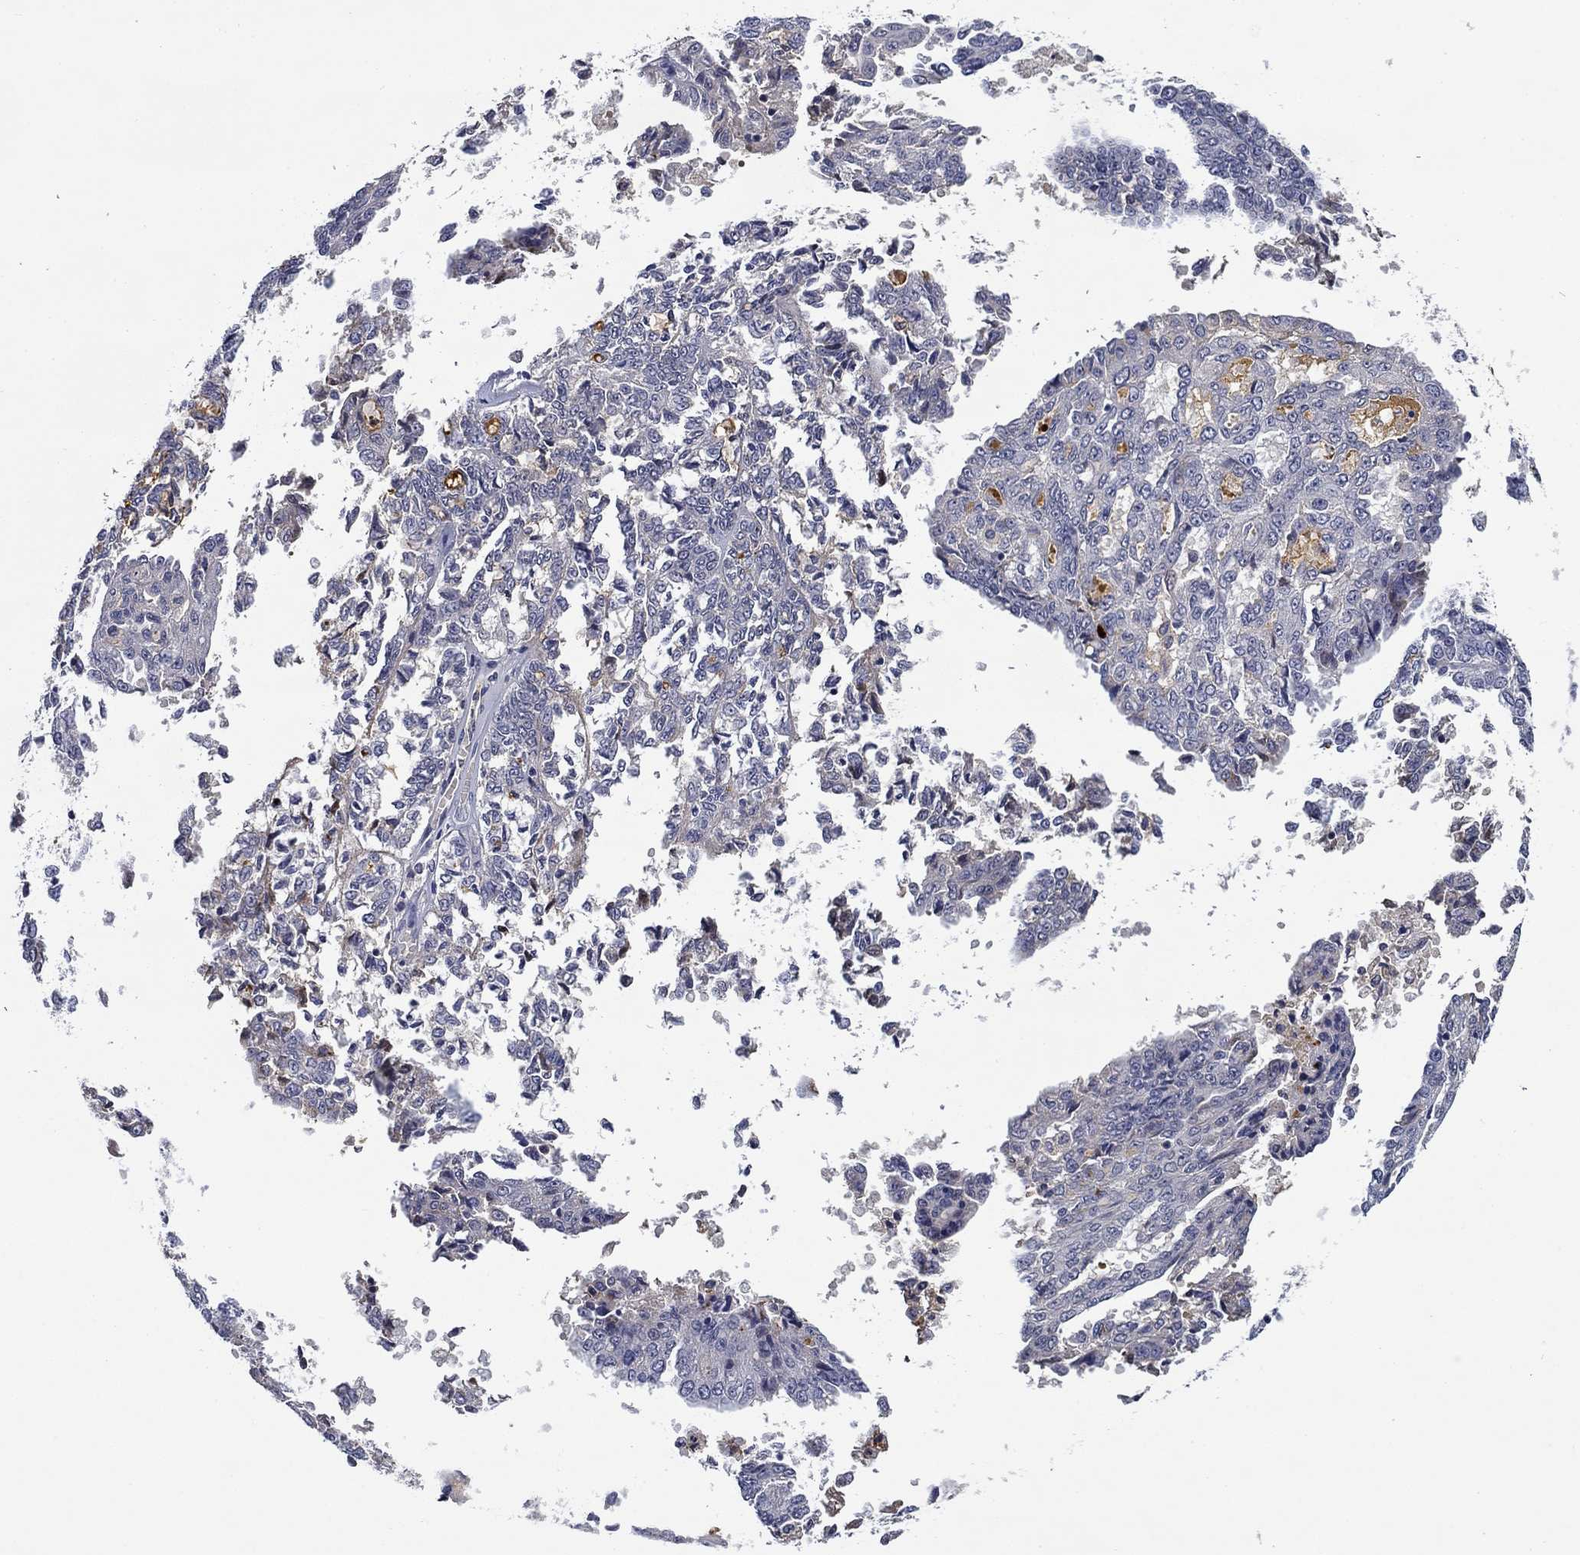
{"staining": {"intensity": "negative", "quantity": "none", "location": "none"}, "tissue": "ovarian cancer", "cell_type": "Tumor cells", "image_type": "cancer", "snomed": [{"axis": "morphology", "description": "Cystadenocarcinoma, serous, NOS"}, {"axis": "topography", "description": "Ovary"}], "caption": "IHC image of human ovarian serous cystadenocarcinoma stained for a protein (brown), which demonstrates no staining in tumor cells.", "gene": "DDTL", "patient": {"sex": "female", "age": 71}}